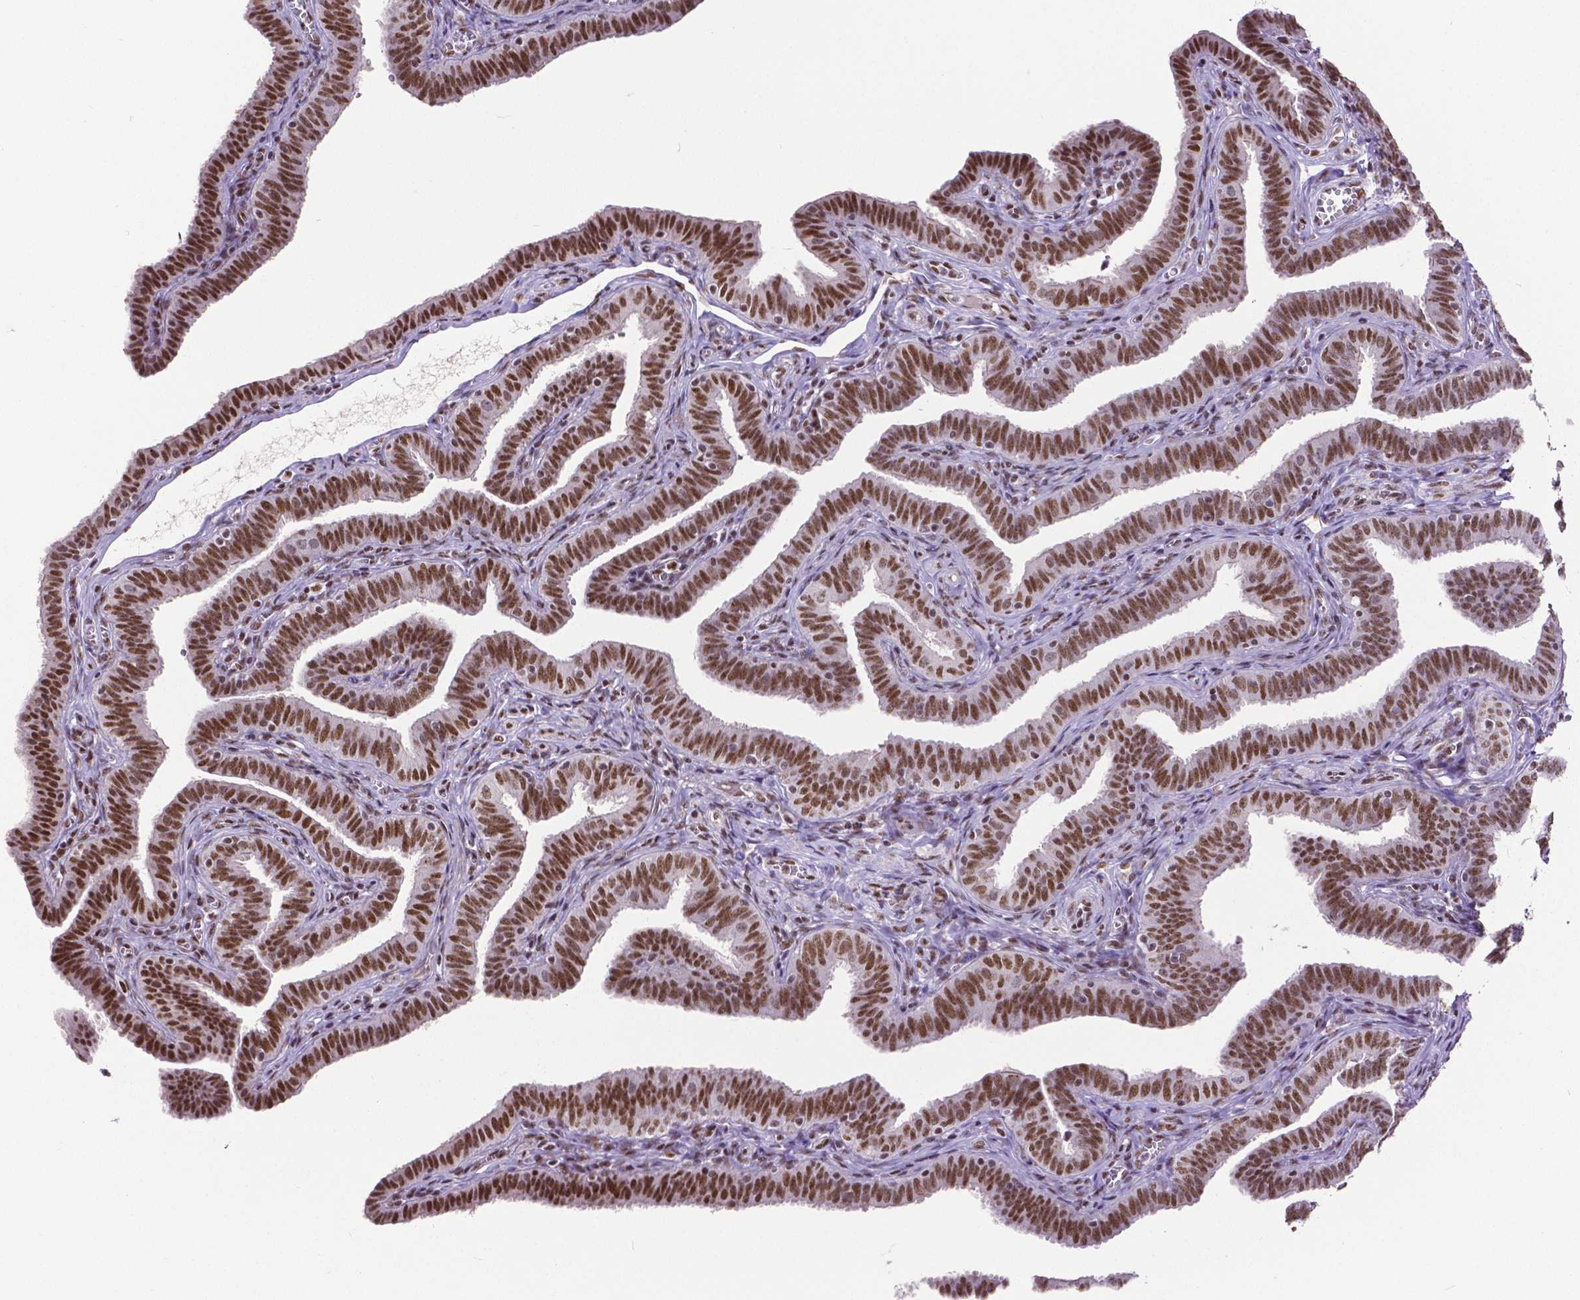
{"staining": {"intensity": "strong", "quantity": "25%-75%", "location": "nuclear"}, "tissue": "fallopian tube", "cell_type": "Glandular cells", "image_type": "normal", "snomed": [{"axis": "morphology", "description": "Normal tissue, NOS"}, {"axis": "topography", "description": "Fallopian tube"}], "caption": "Human fallopian tube stained for a protein (brown) displays strong nuclear positive expression in about 25%-75% of glandular cells.", "gene": "ATRX", "patient": {"sex": "female", "age": 25}}